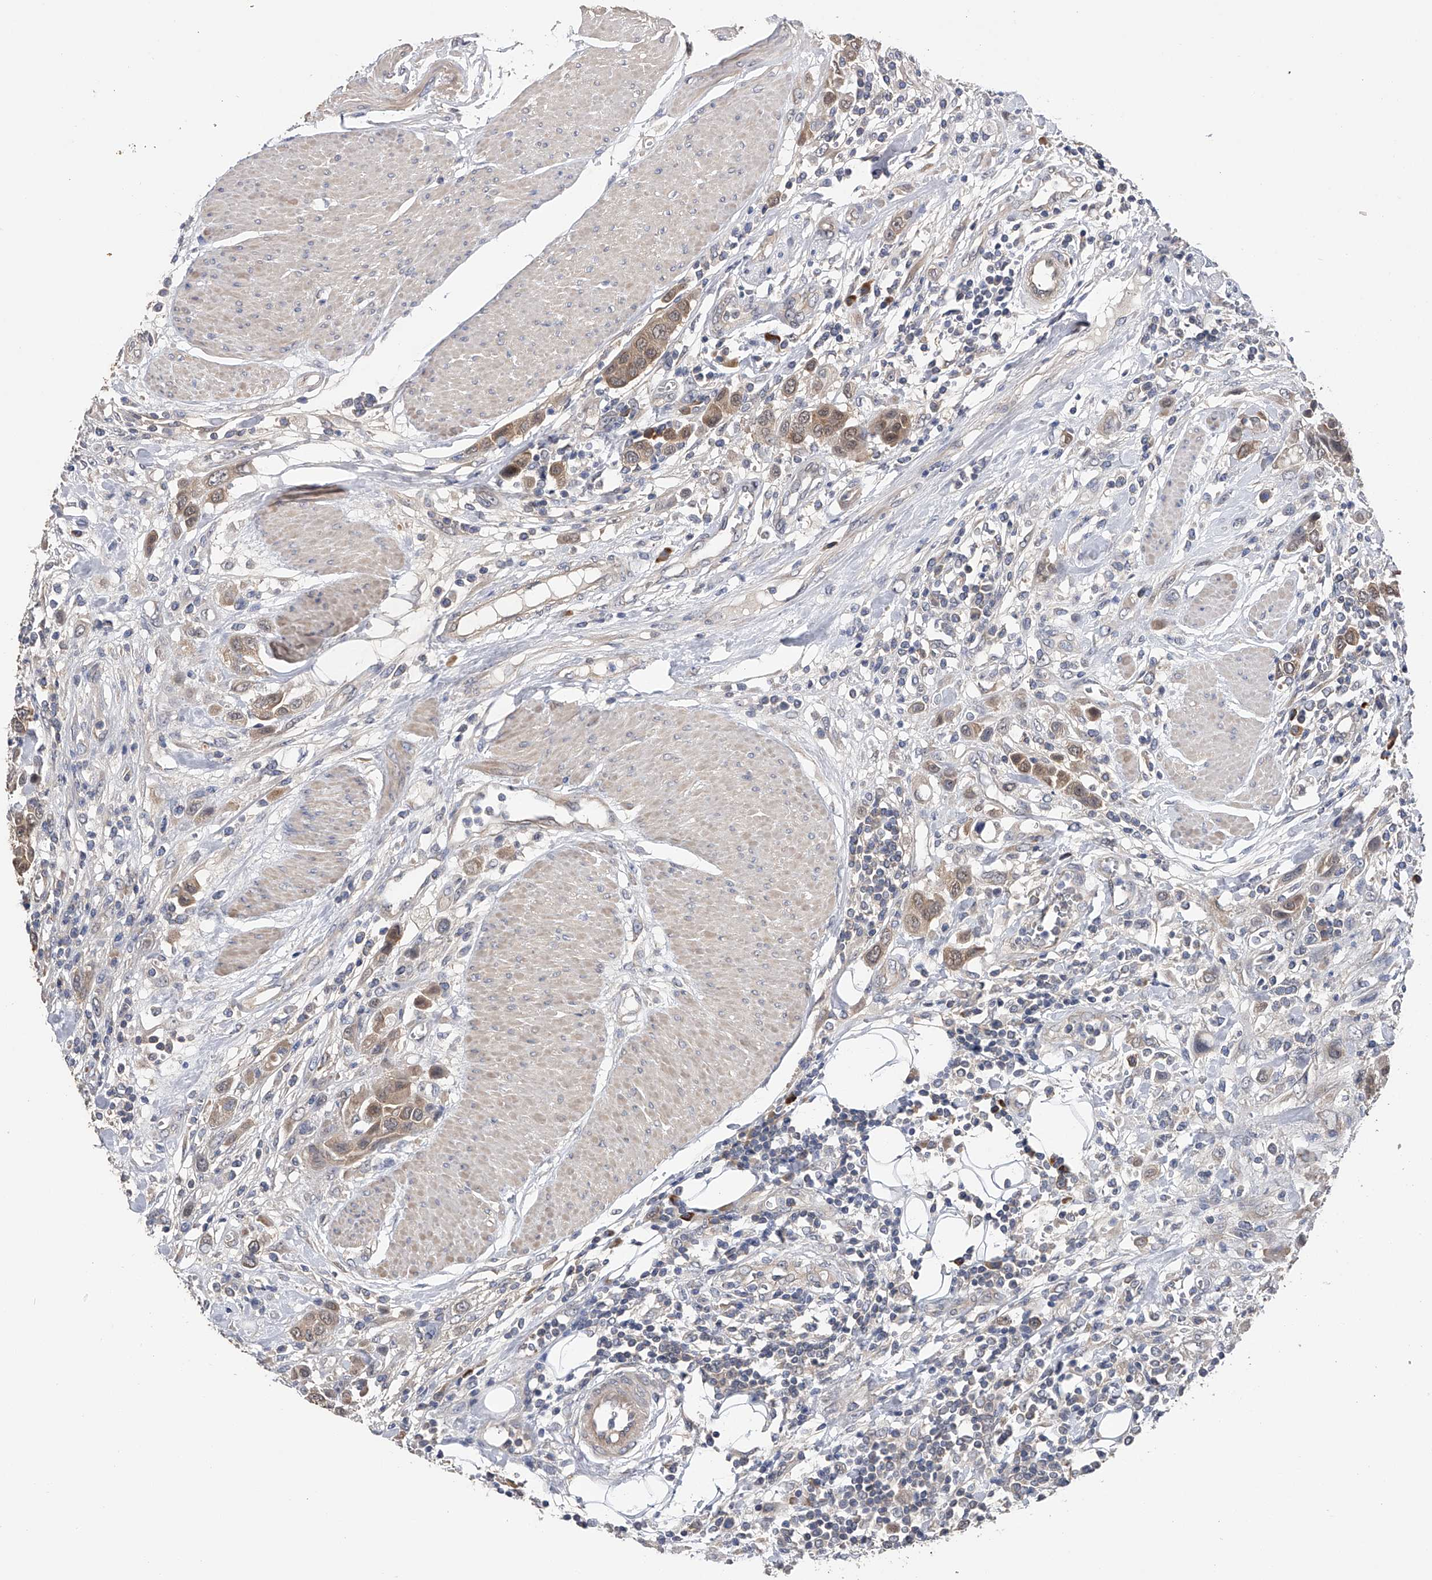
{"staining": {"intensity": "weak", "quantity": ">75%", "location": "cytoplasmic/membranous"}, "tissue": "urothelial cancer", "cell_type": "Tumor cells", "image_type": "cancer", "snomed": [{"axis": "morphology", "description": "Urothelial carcinoma, High grade"}, {"axis": "topography", "description": "Urinary bladder"}], "caption": "Tumor cells reveal weak cytoplasmic/membranous positivity in approximately >75% of cells in urothelial cancer.", "gene": "CFAP298", "patient": {"sex": "male", "age": 50}}